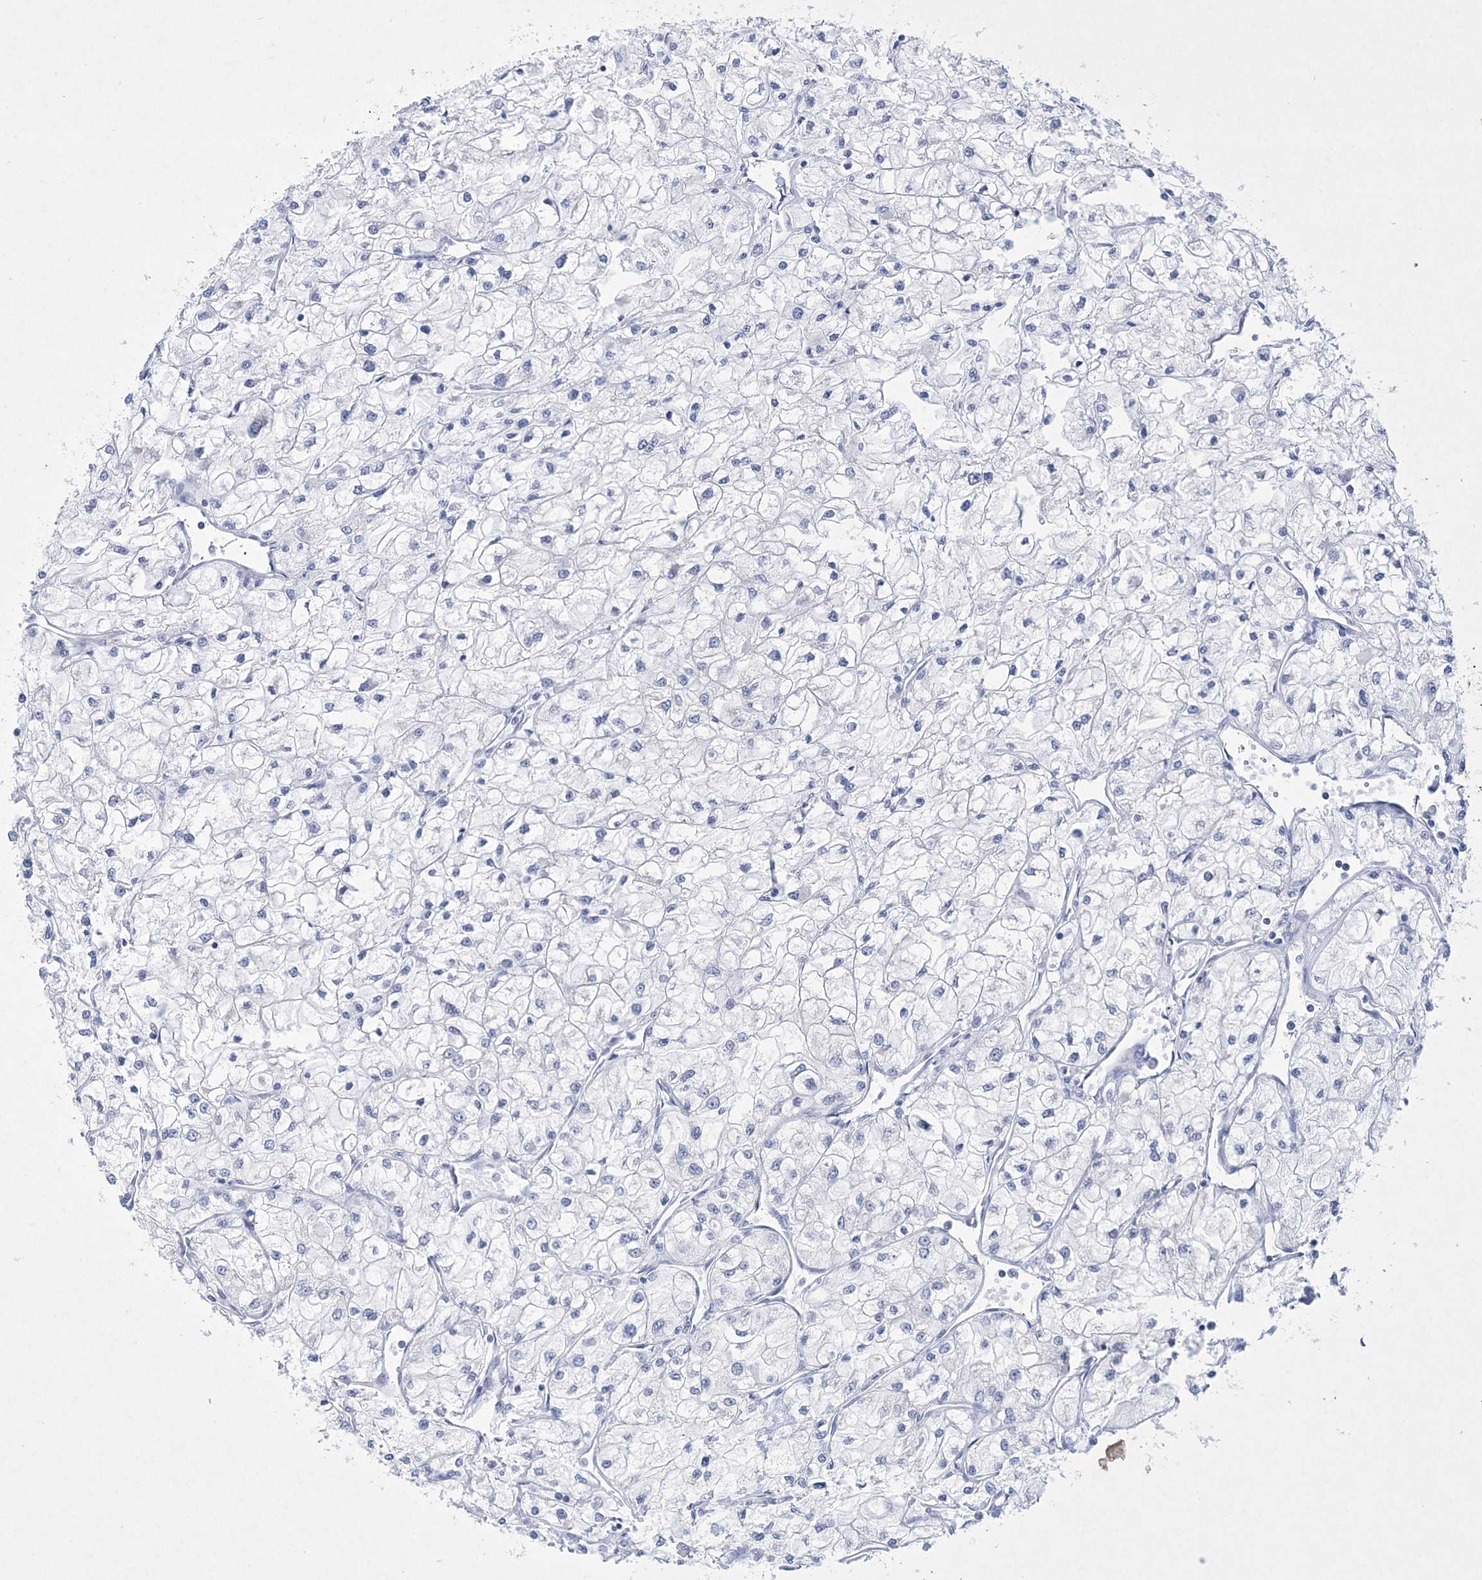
{"staining": {"intensity": "negative", "quantity": "none", "location": "none"}, "tissue": "renal cancer", "cell_type": "Tumor cells", "image_type": "cancer", "snomed": [{"axis": "morphology", "description": "Adenocarcinoma, NOS"}, {"axis": "topography", "description": "Kidney"}], "caption": "This is an immunohistochemistry micrograph of human adenocarcinoma (renal). There is no positivity in tumor cells.", "gene": "CES4A", "patient": {"sex": "male", "age": 80}}